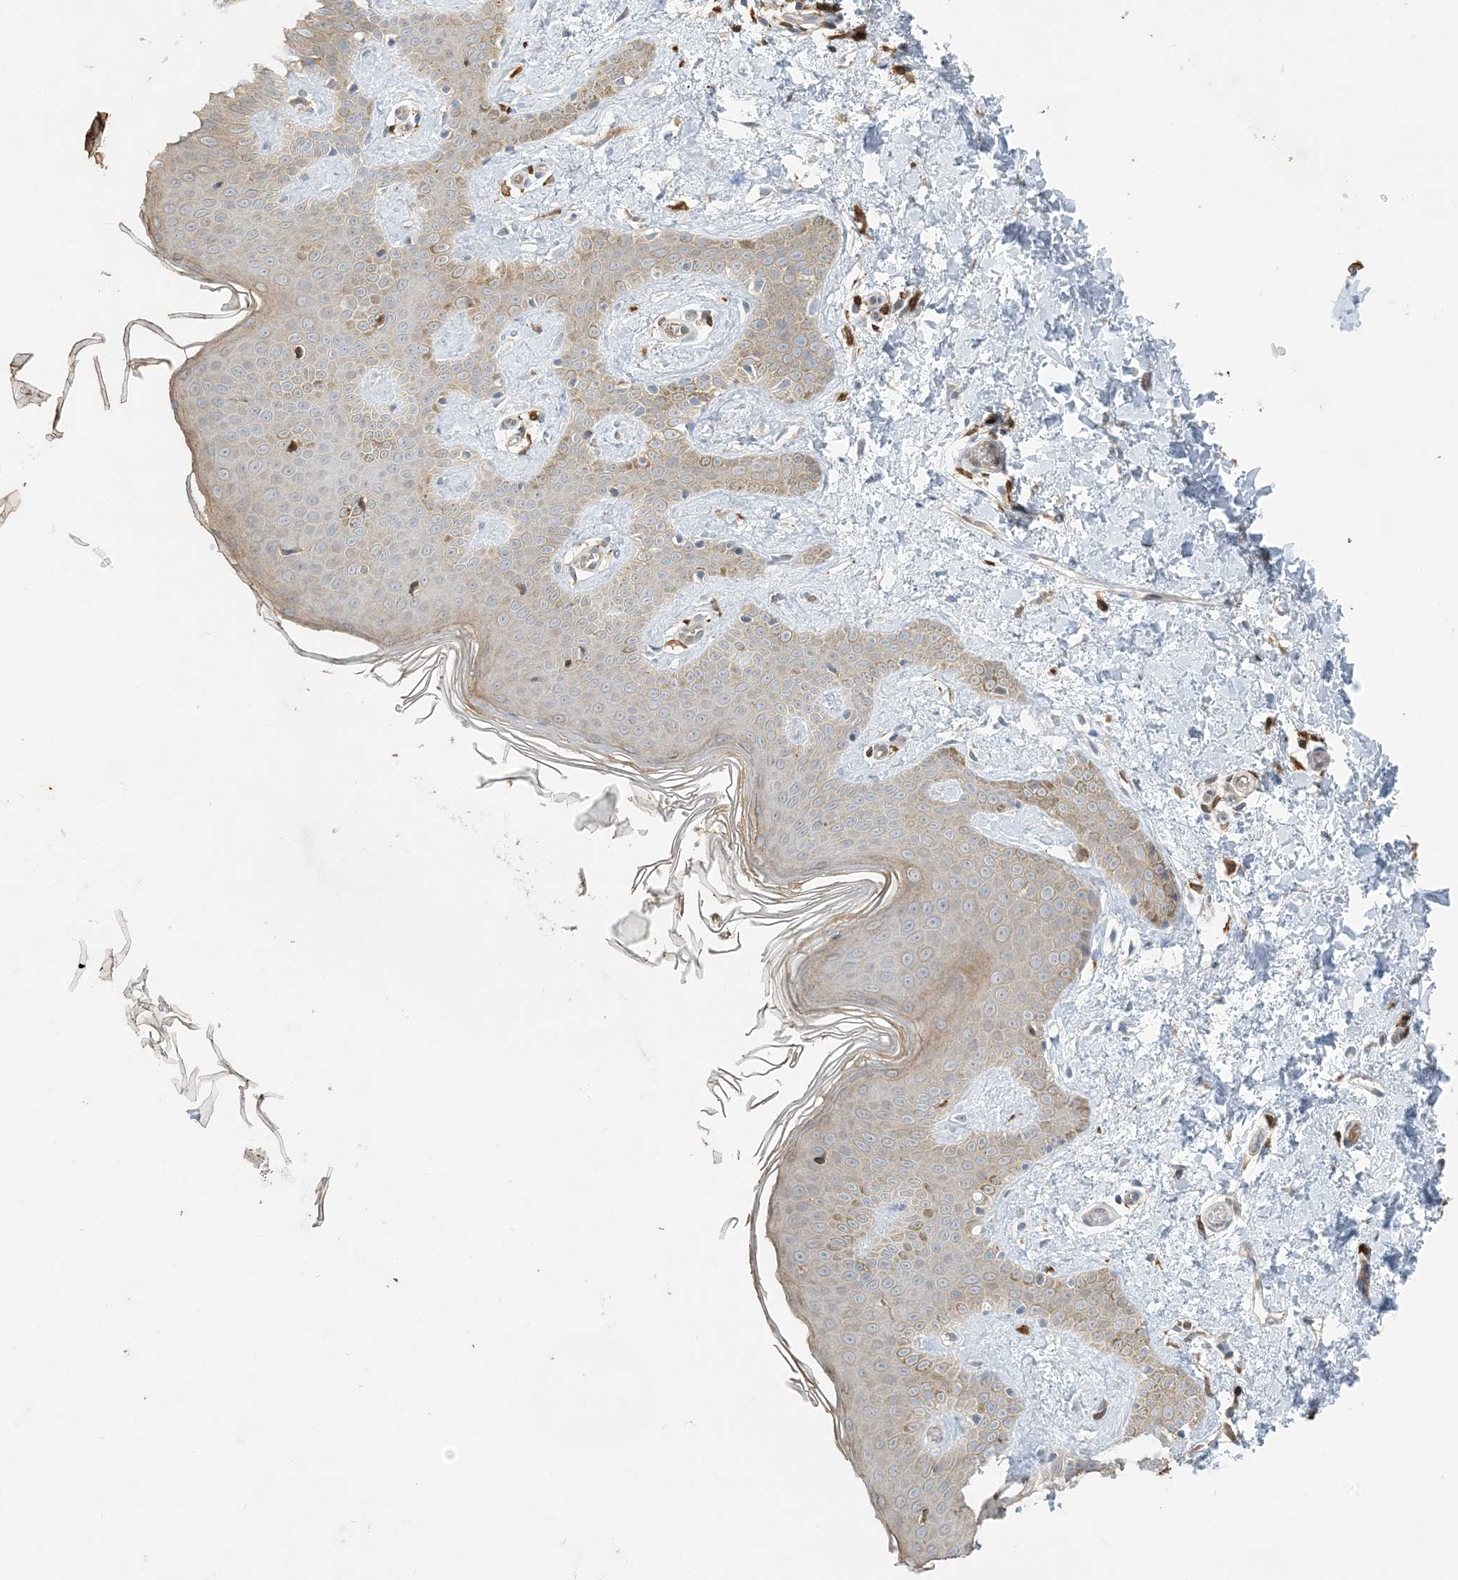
{"staining": {"intensity": "moderate", "quantity": ">75%", "location": "cytoplasmic/membranous"}, "tissue": "skin", "cell_type": "Fibroblasts", "image_type": "normal", "snomed": [{"axis": "morphology", "description": "Normal tissue, NOS"}, {"axis": "topography", "description": "Skin"}], "caption": "Human skin stained with a brown dye demonstrates moderate cytoplasmic/membranous positive positivity in approximately >75% of fibroblasts.", "gene": "TMSB4X", "patient": {"sex": "male", "age": 36}}